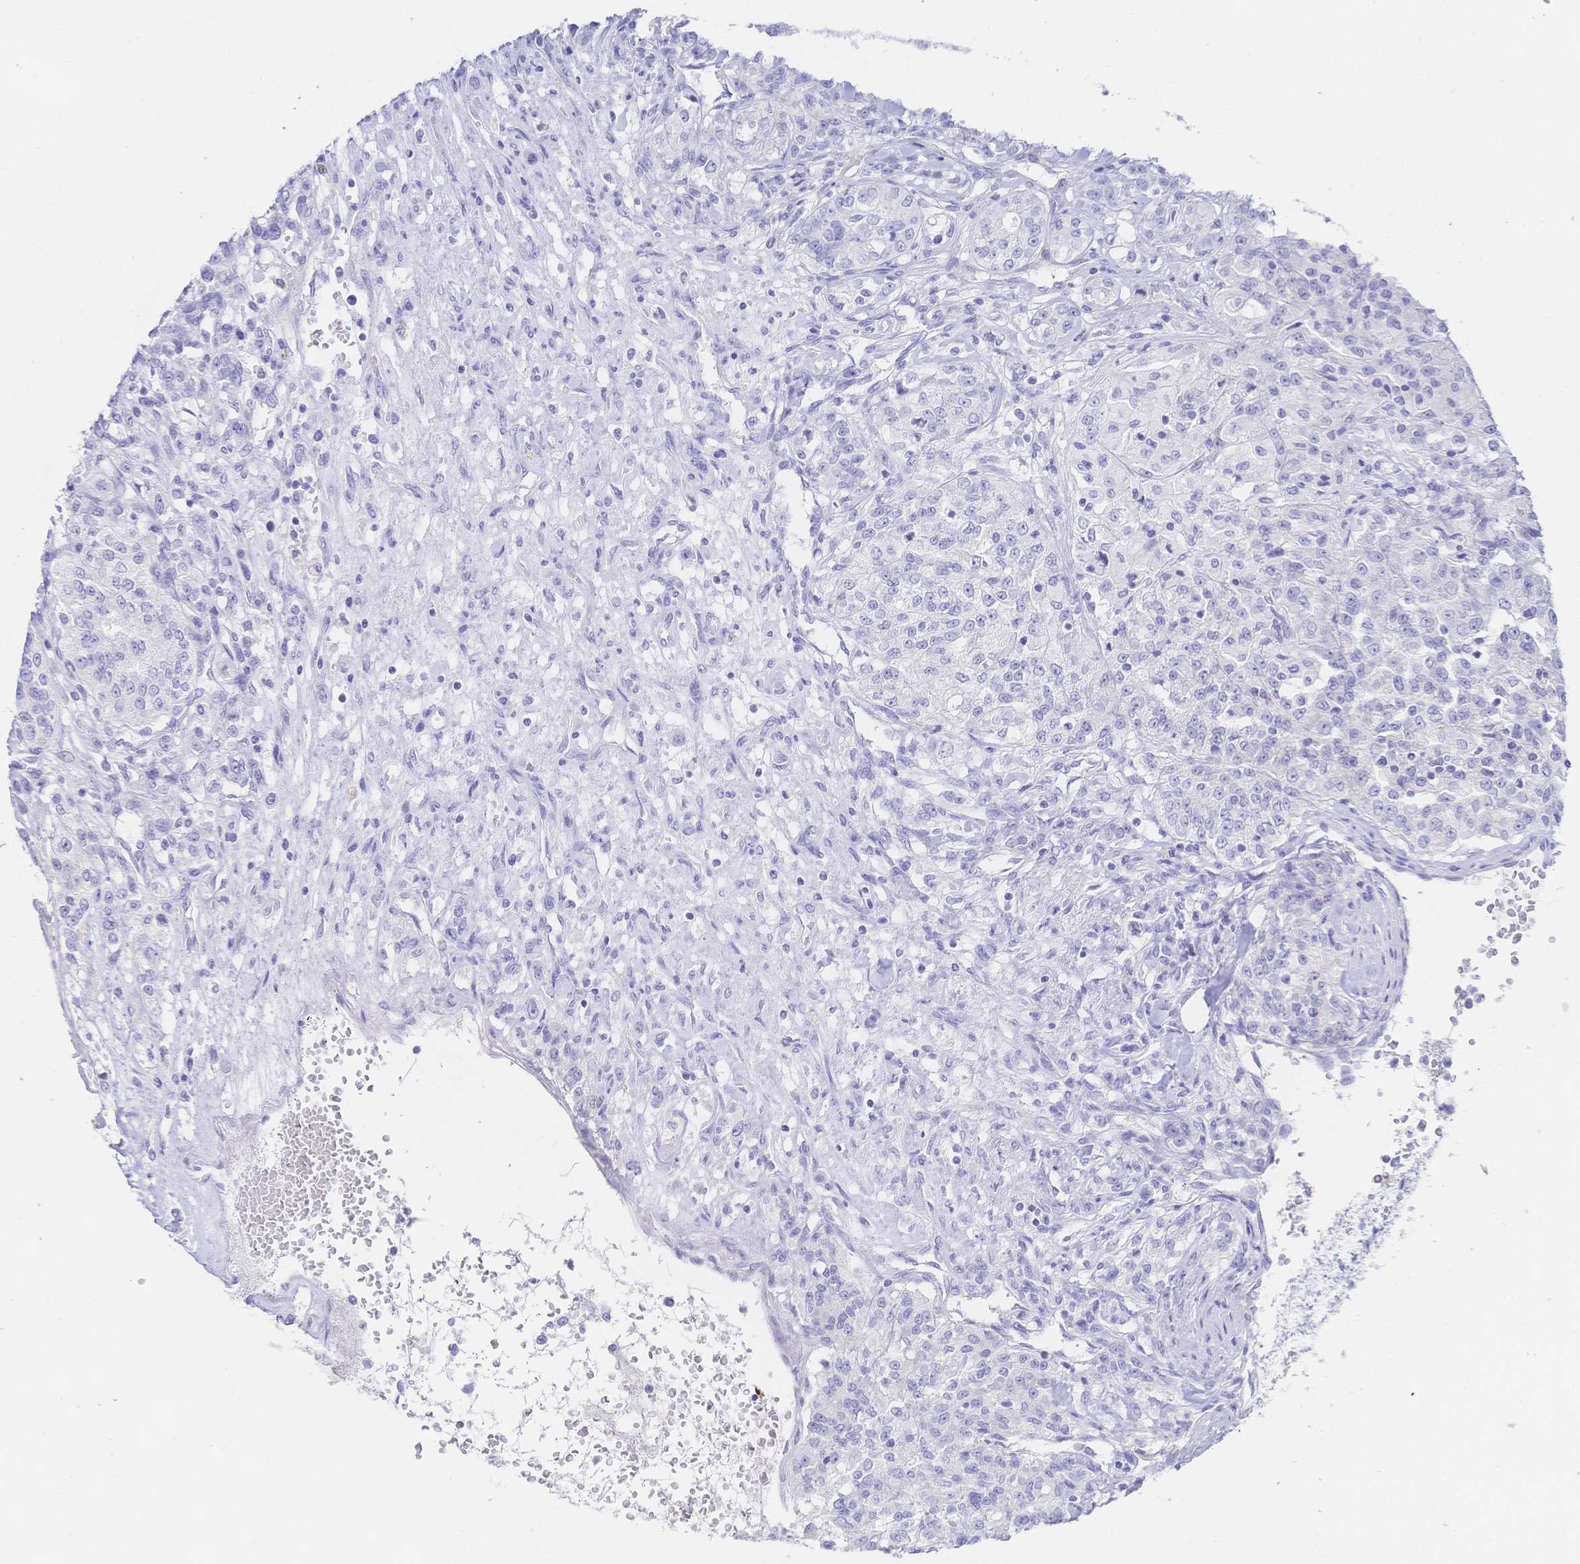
{"staining": {"intensity": "negative", "quantity": "none", "location": "none"}, "tissue": "renal cancer", "cell_type": "Tumor cells", "image_type": "cancer", "snomed": [{"axis": "morphology", "description": "Adenocarcinoma, NOS"}, {"axis": "topography", "description": "Kidney"}], "caption": "High power microscopy photomicrograph of an immunohistochemistry image of renal cancer (adenocarcinoma), revealing no significant positivity in tumor cells.", "gene": "RRM1", "patient": {"sex": "female", "age": 63}}